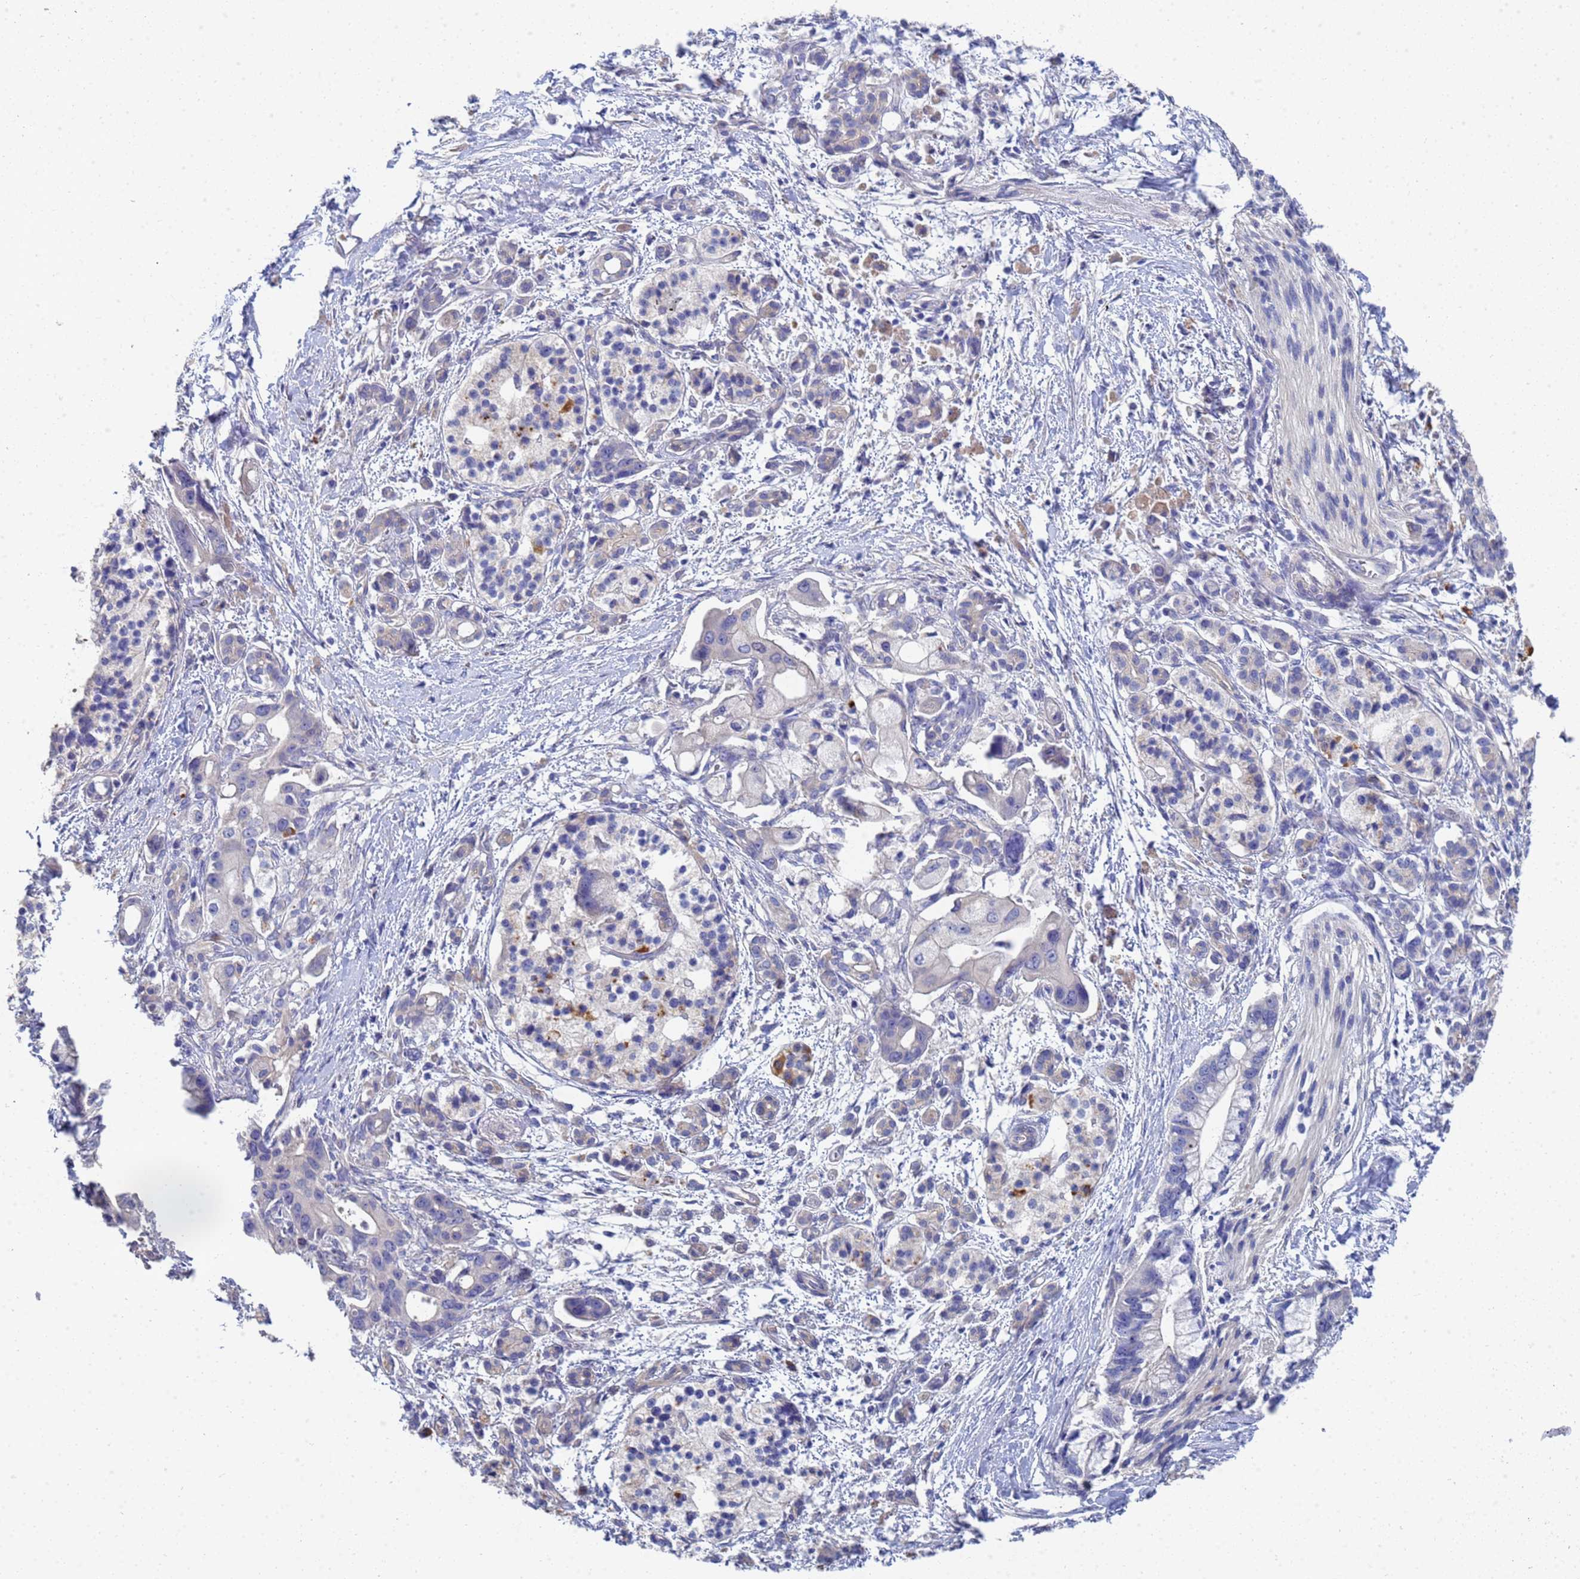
{"staining": {"intensity": "negative", "quantity": "none", "location": "none"}, "tissue": "pancreatic cancer", "cell_type": "Tumor cells", "image_type": "cancer", "snomed": [{"axis": "morphology", "description": "Adenocarcinoma, NOS"}, {"axis": "topography", "description": "Pancreas"}], "caption": "Tumor cells show no significant expression in pancreatic adenocarcinoma. The staining is performed using DAB brown chromogen with nuclei counter-stained in using hematoxylin.", "gene": "LBX2", "patient": {"sex": "male", "age": 68}}